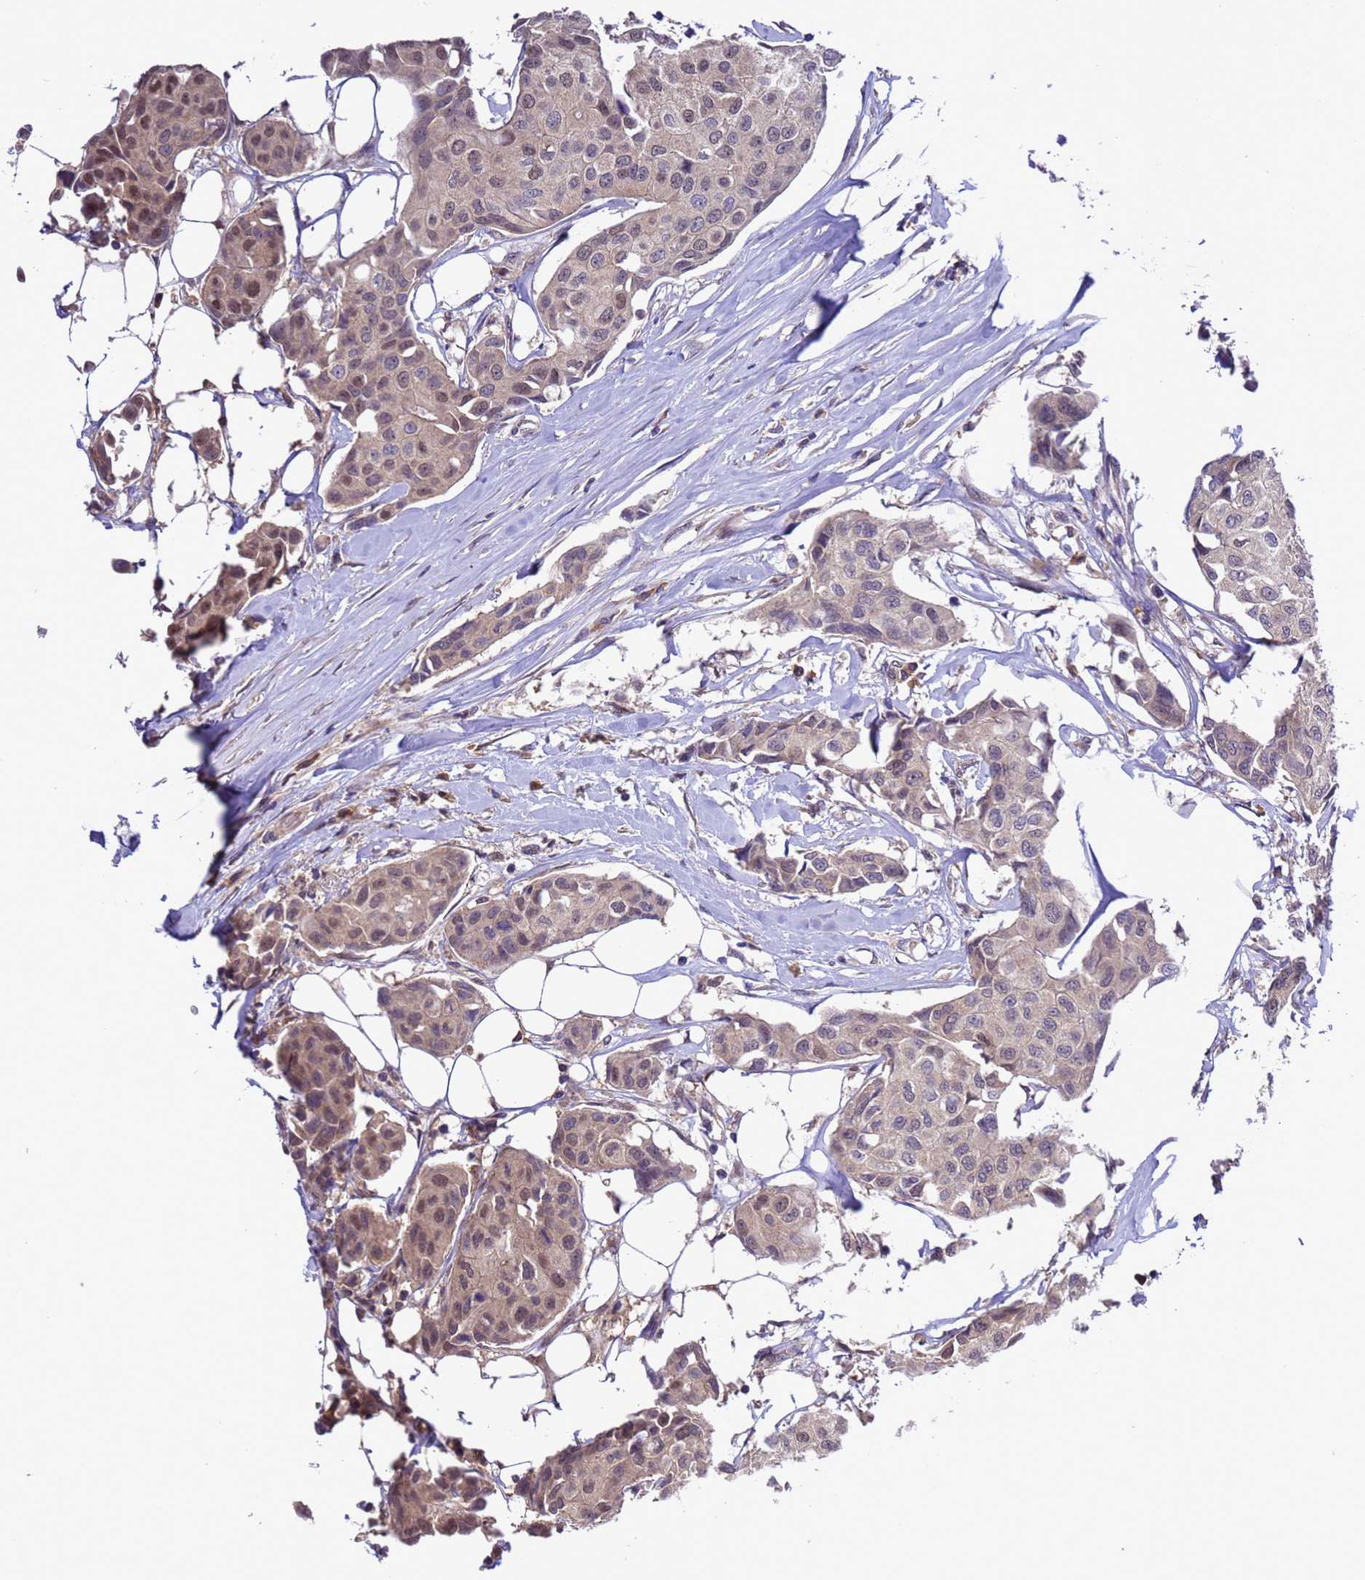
{"staining": {"intensity": "weak", "quantity": ">75%", "location": "nuclear"}, "tissue": "breast cancer", "cell_type": "Tumor cells", "image_type": "cancer", "snomed": [{"axis": "morphology", "description": "Duct carcinoma"}, {"axis": "topography", "description": "Breast"}], "caption": "Brown immunohistochemical staining in human breast cancer (intraductal carcinoma) reveals weak nuclear staining in approximately >75% of tumor cells.", "gene": "ZFP69B", "patient": {"sex": "female", "age": 80}}